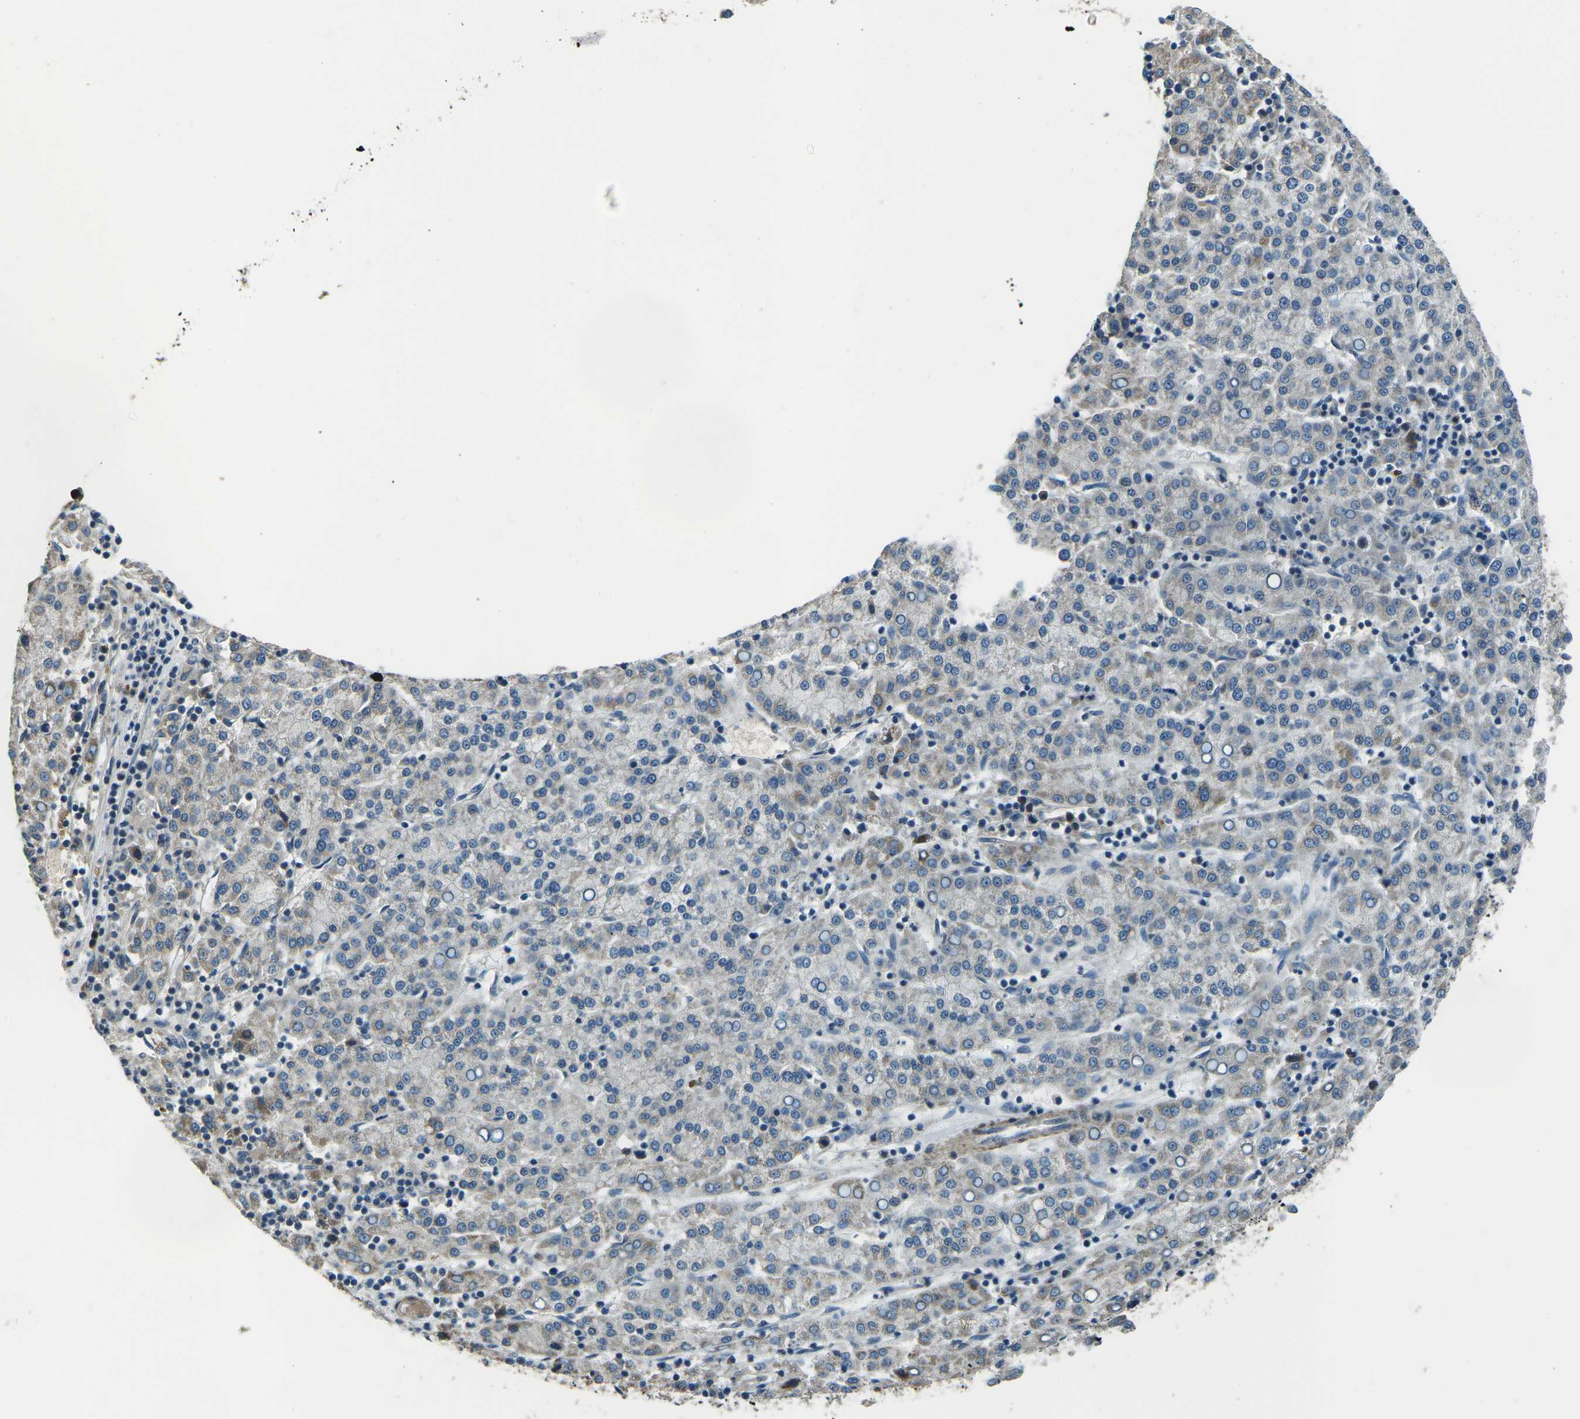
{"staining": {"intensity": "weak", "quantity": "<25%", "location": "cytoplasmic/membranous"}, "tissue": "liver cancer", "cell_type": "Tumor cells", "image_type": "cancer", "snomed": [{"axis": "morphology", "description": "Carcinoma, Hepatocellular, NOS"}, {"axis": "topography", "description": "Liver"}], "caption": "DAB (3,3'-diaminobenzidine) immunohistochemical staining of hepatocellular carcinoma (liver) reveals no significant staining in tumor cells.", "gene": "AFAP1", "patient": {"sex": "female", "age": 58}}